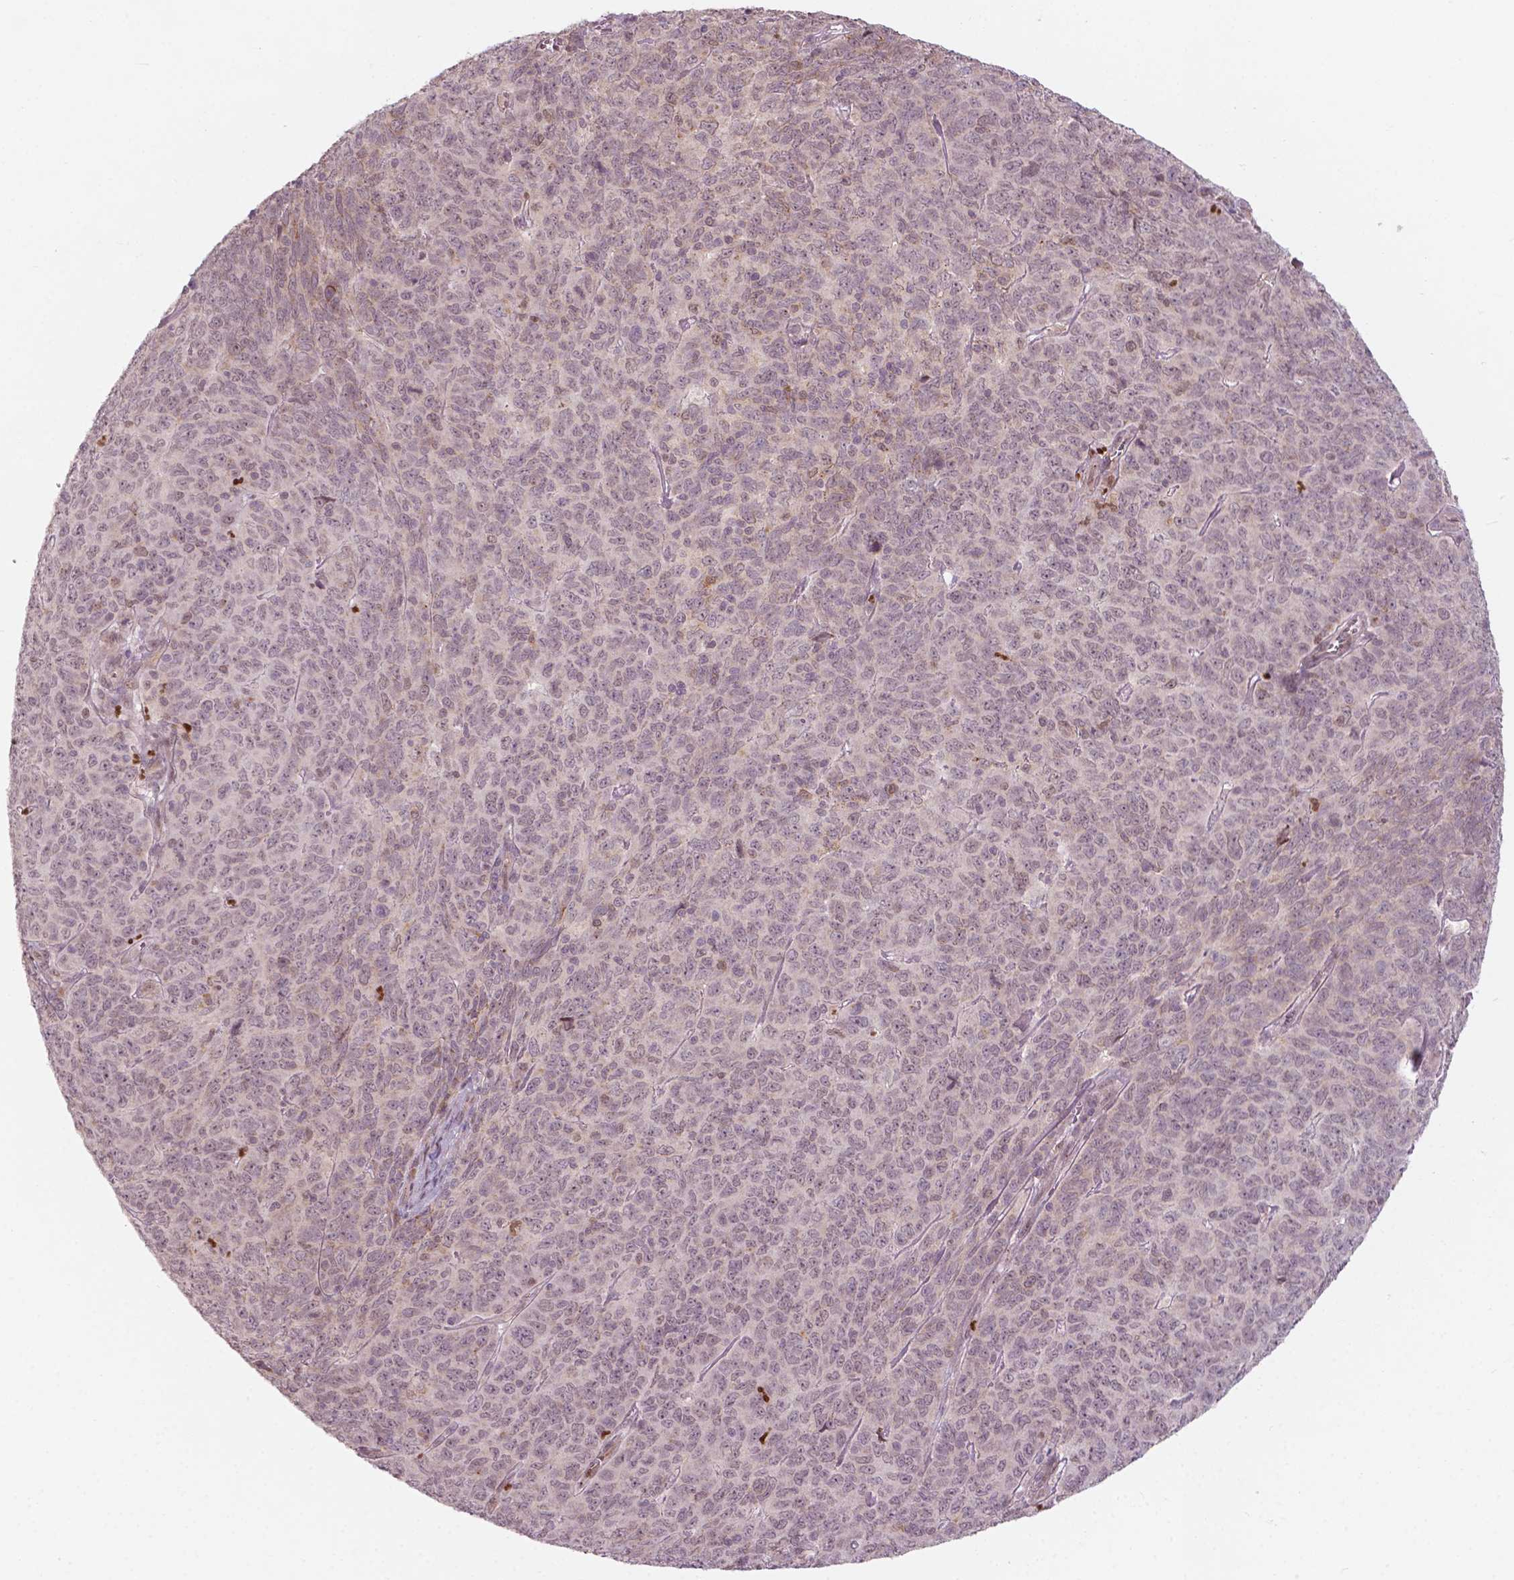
{"staining": {"intensity": "negative", "quantity": "none", "location": "none"}, "tissue": "skin cancer", "cell_type": "Tumor cells", "image_type": "cancer", "snomed": [{"axis": "morphology", "description": "Squamous cell carcinoma, NOS"}, {"axis": "topography", "description": "Skin"}, {"axis": "topography", "description": "Anal"}], "caption": "IHC histopathology image of neoplastic tissue: skin cancer stained with DAB exhibits no significant protein staining in tumor cells. (Immunohistochemistry (ihc), brightfield microscopy, high magnification).", "gene": "NFAT5", "patient": {"sex": "female", "age": 51}}